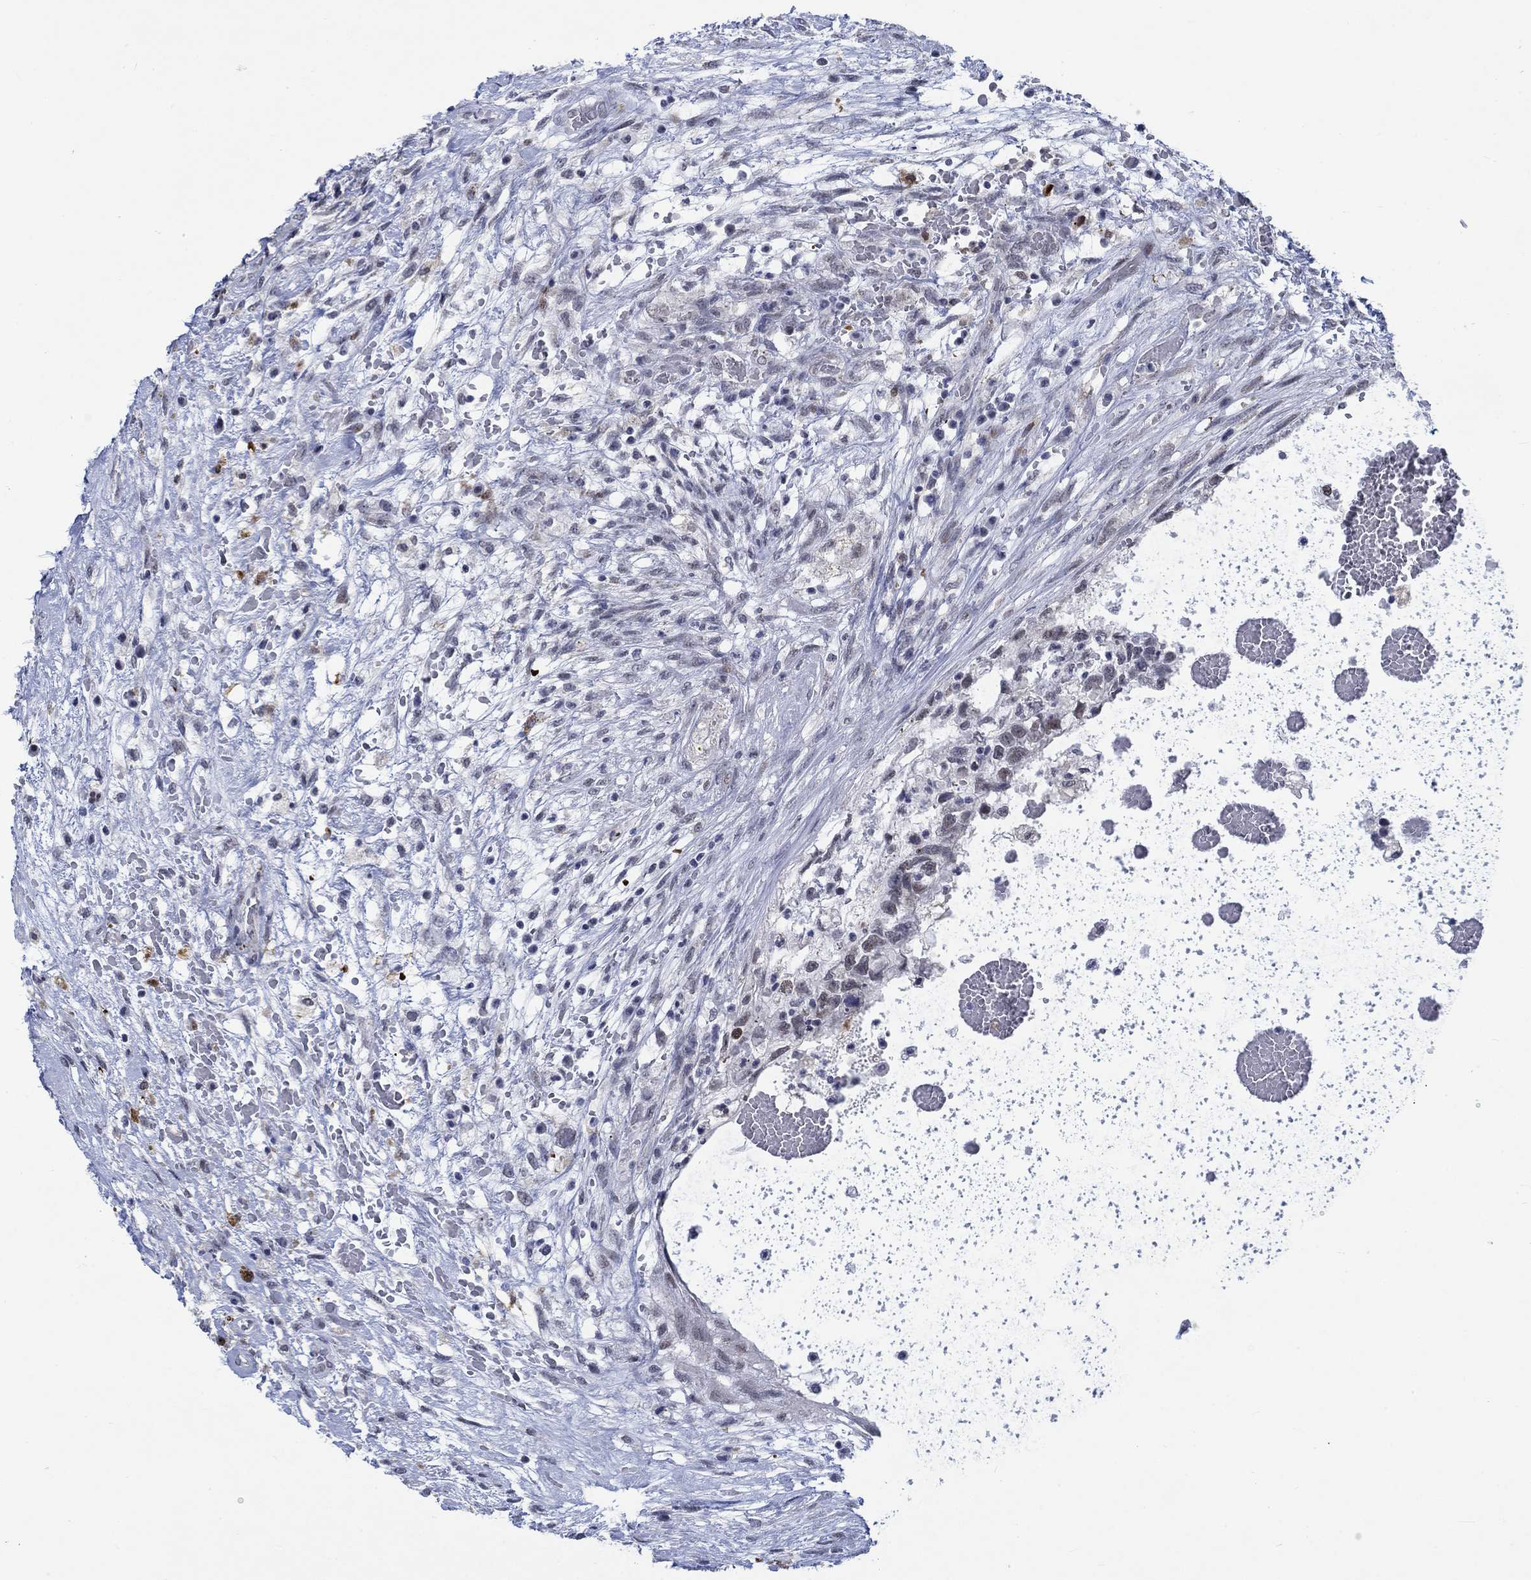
{"staining": {"intensity": "negative", "quantity": "none", "location": "none"}, "tissue": "testis cancer", "cell_type": "Tumor cells", "image_type": "cancer", "snomed": [{"axis": "morphology", "description": "Normal tissue, NOS"}, {"axis": "morphology", "description": "Carcinoma, Embryonal, NOS"}, {"axis": "topography", "description": "Testis"}, {"axis": "topography", "description": "Epididymis"}], "caption": "Tumor cells are negative for protein expression in human testis embryonal carcinoma. The staining was performed using DAB to visualize the protein expression in brown, while the nuclei were stained in blue with hematoxylin (Magnification: 20x).", "gene": "NEU3", "patient": {"sex": "male", "age": 32}}